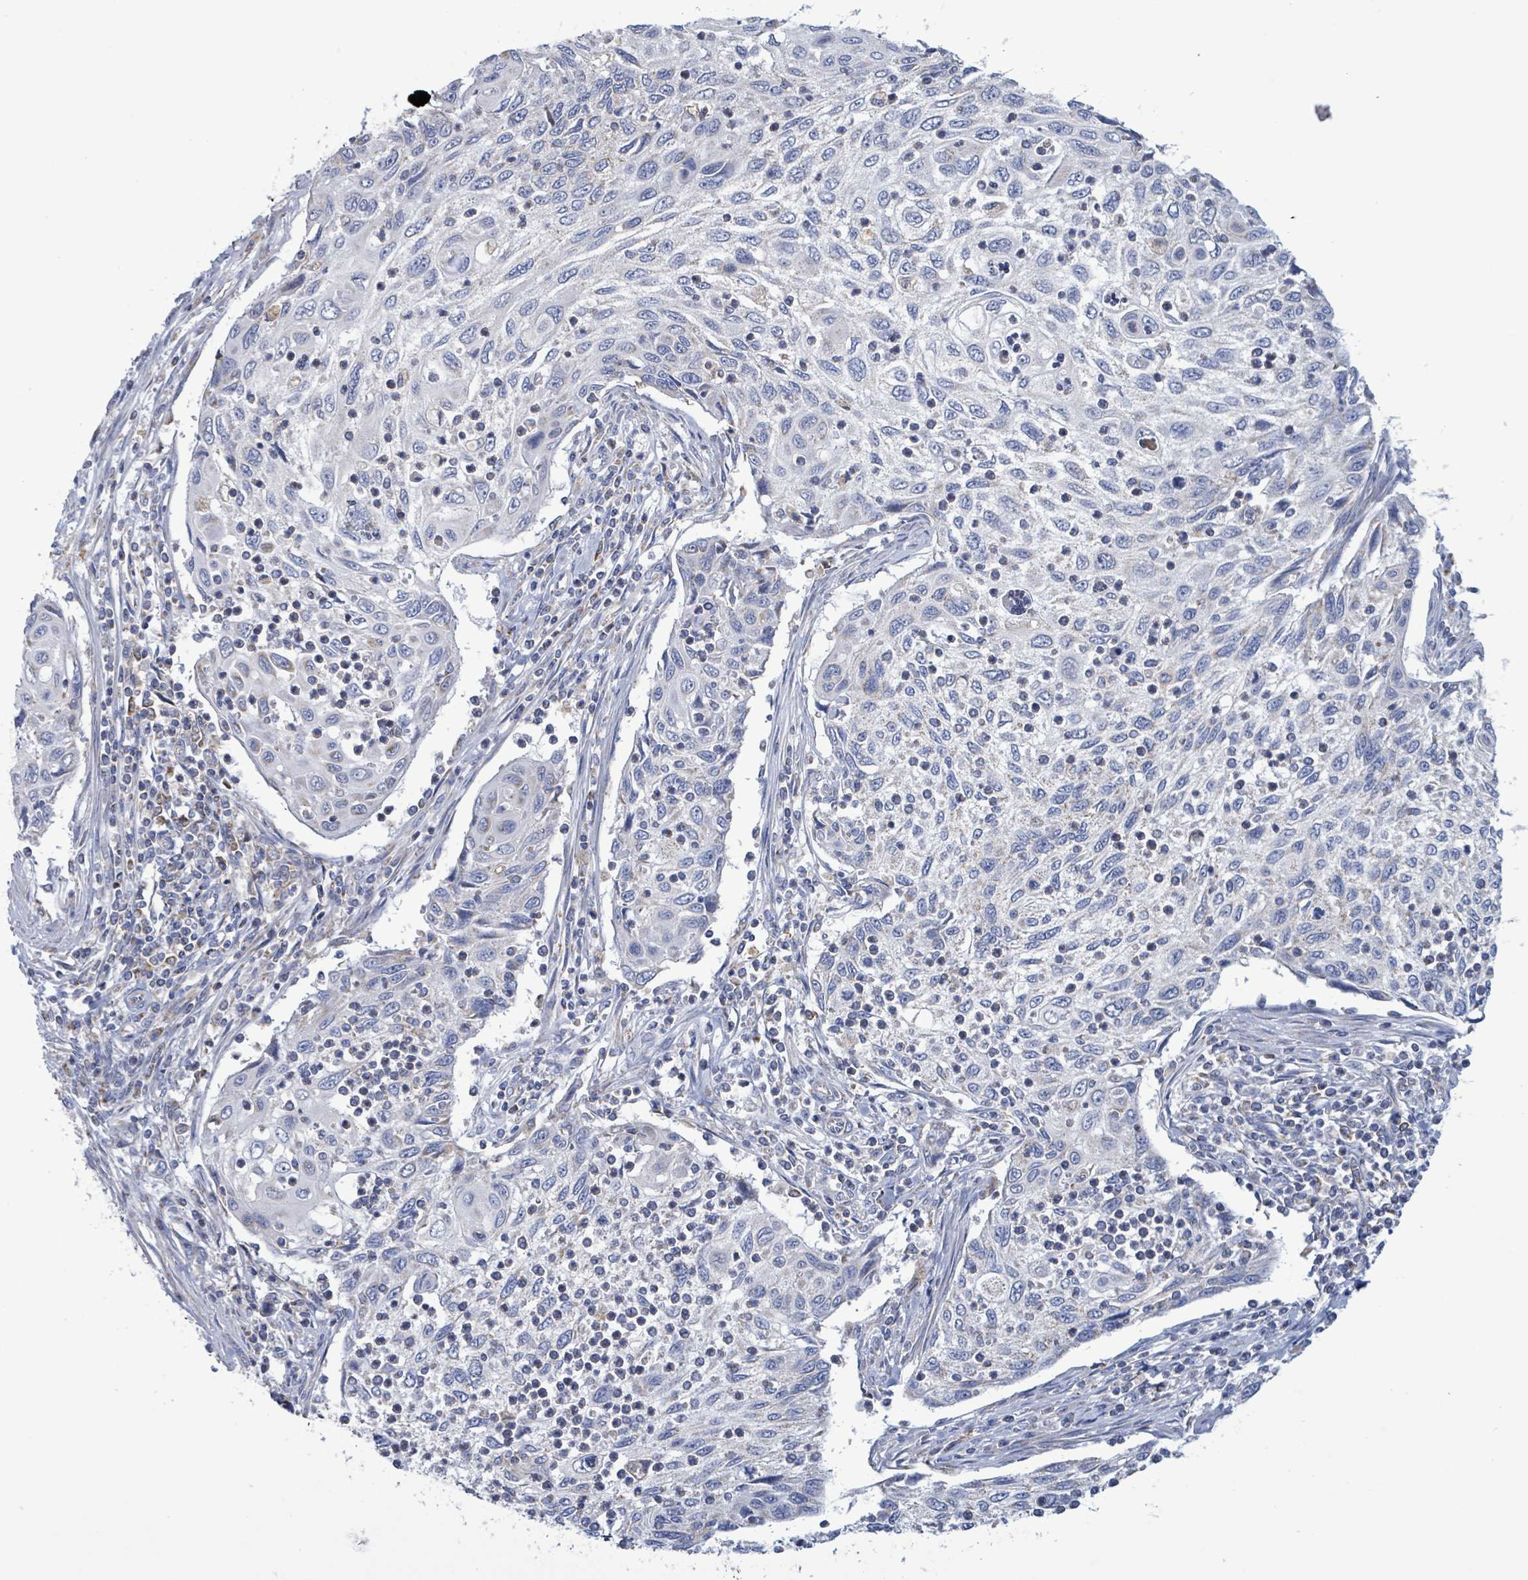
{"staining": {"intensity": "negative", "quantity": "none", "location": "none"}, "tissue": "cervical cancer", "cell_type": "Tumor cells", "image_type": "cancer", "snomed": [{"axis": "morphology", "description": "Squamous cell carcinoma, NOS"}, {"axis": "topography", "description": "Cervix"}], "caption": "IHC histopathology image of human cervical cancer stained for a protein (brown), which reveals no positivity in tumor cells.", "gene": "AKR1C4", "patient": {"sex": "female", "age": 70}}